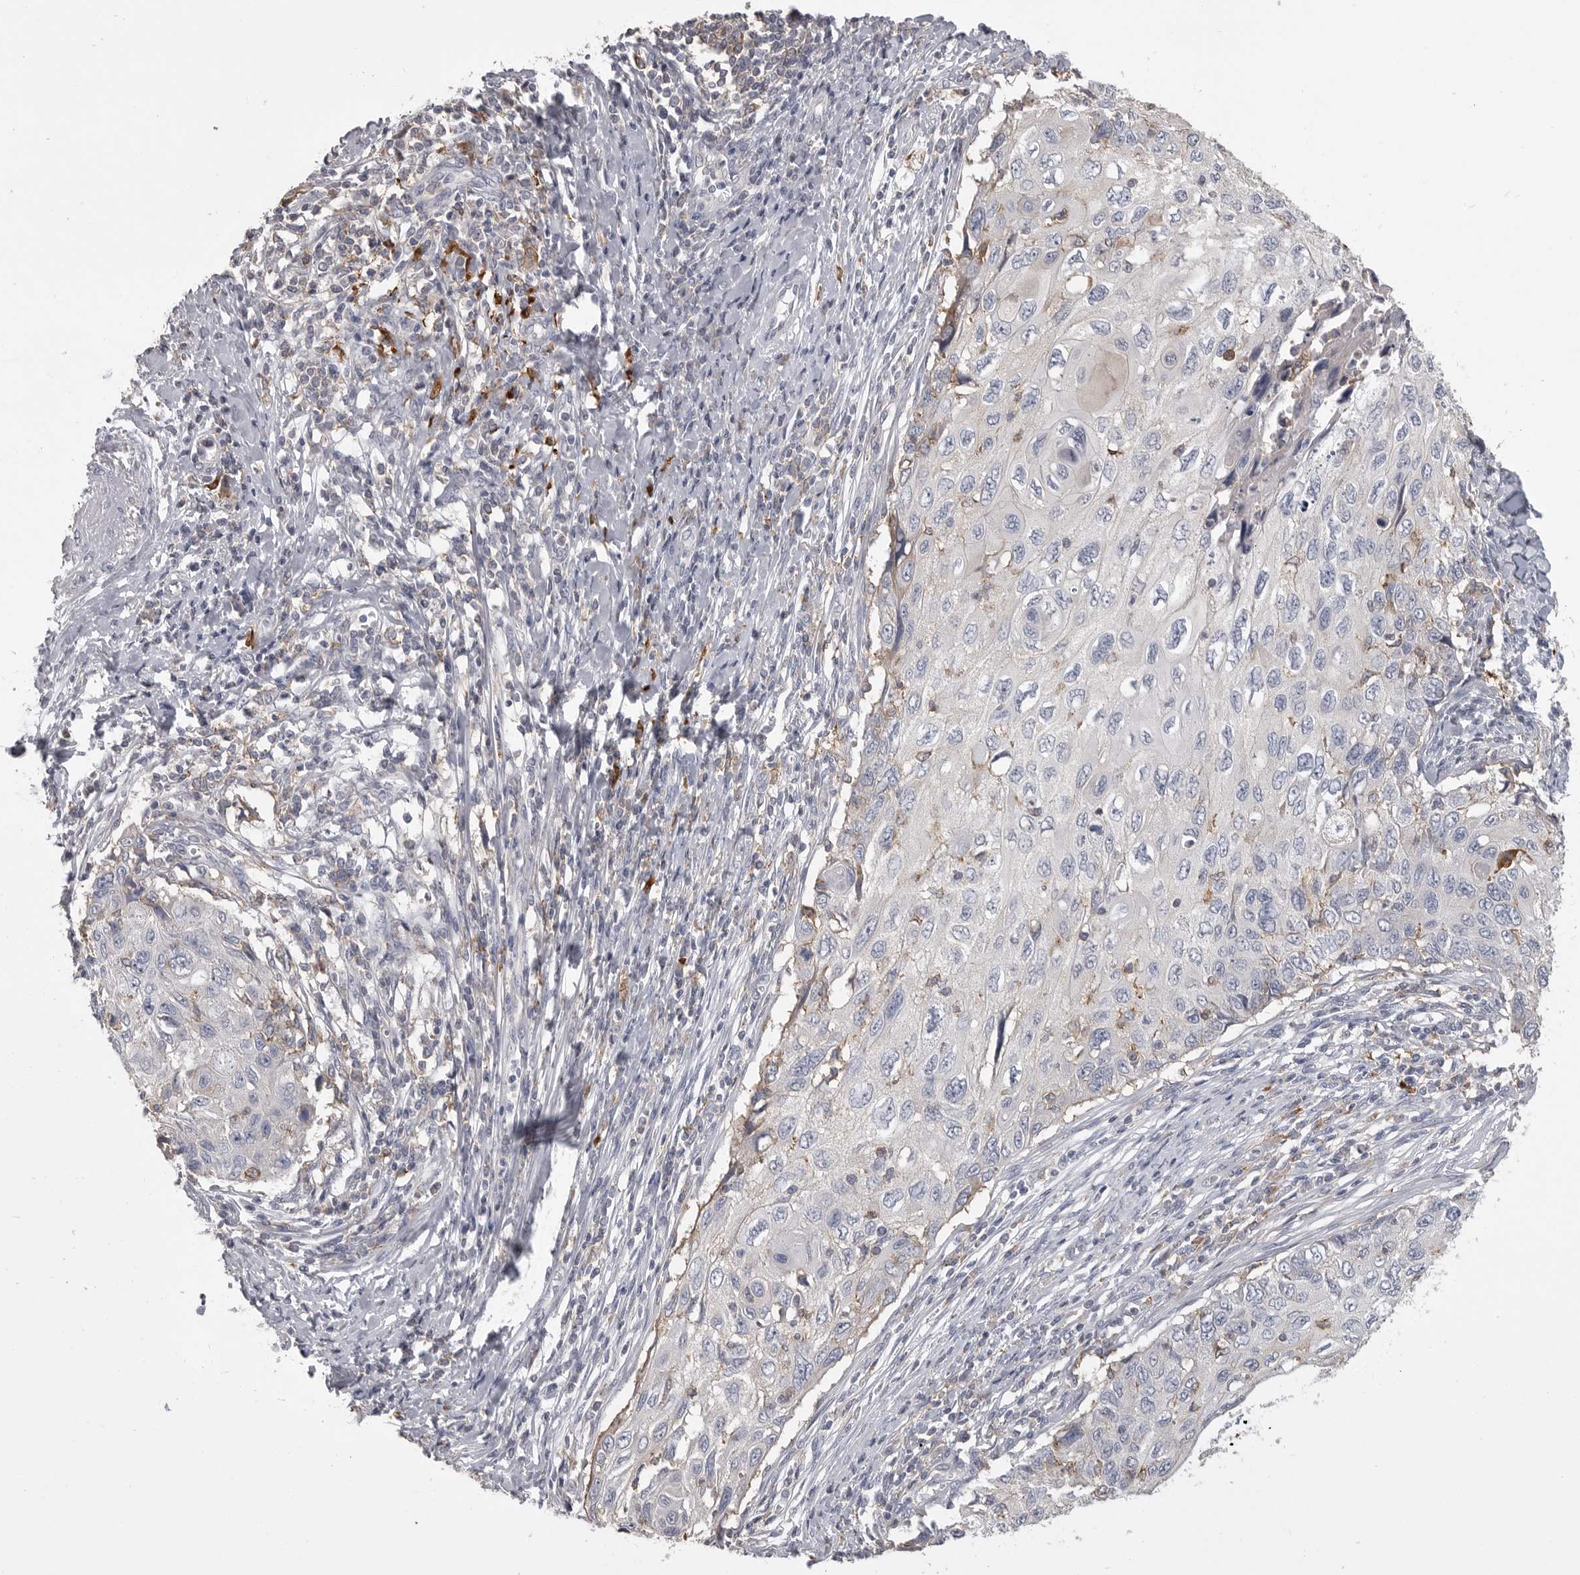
{"staining": {"intensity": "weak", "quantity": "<25%", "location": "cytoplasmic/membranous"}, "tissue": "cervical cancer", "cell_type": "Tumor cells", "image_type": "cancer", "snomed": [{"axis": "morphology", "description": "Squamous cell carcinoma, NOS"}, {"axis": "topography", "description": "Cervix"}], "caption": "An immunohistochemistry image of cervical cancer (squamous cell carcinoma) is shown. There is no staining in tumor cells of cervical cancer (squamous cell carcinoma).", "gene": "CMTM6", "patient": {"sex": "female", "age": 70}}